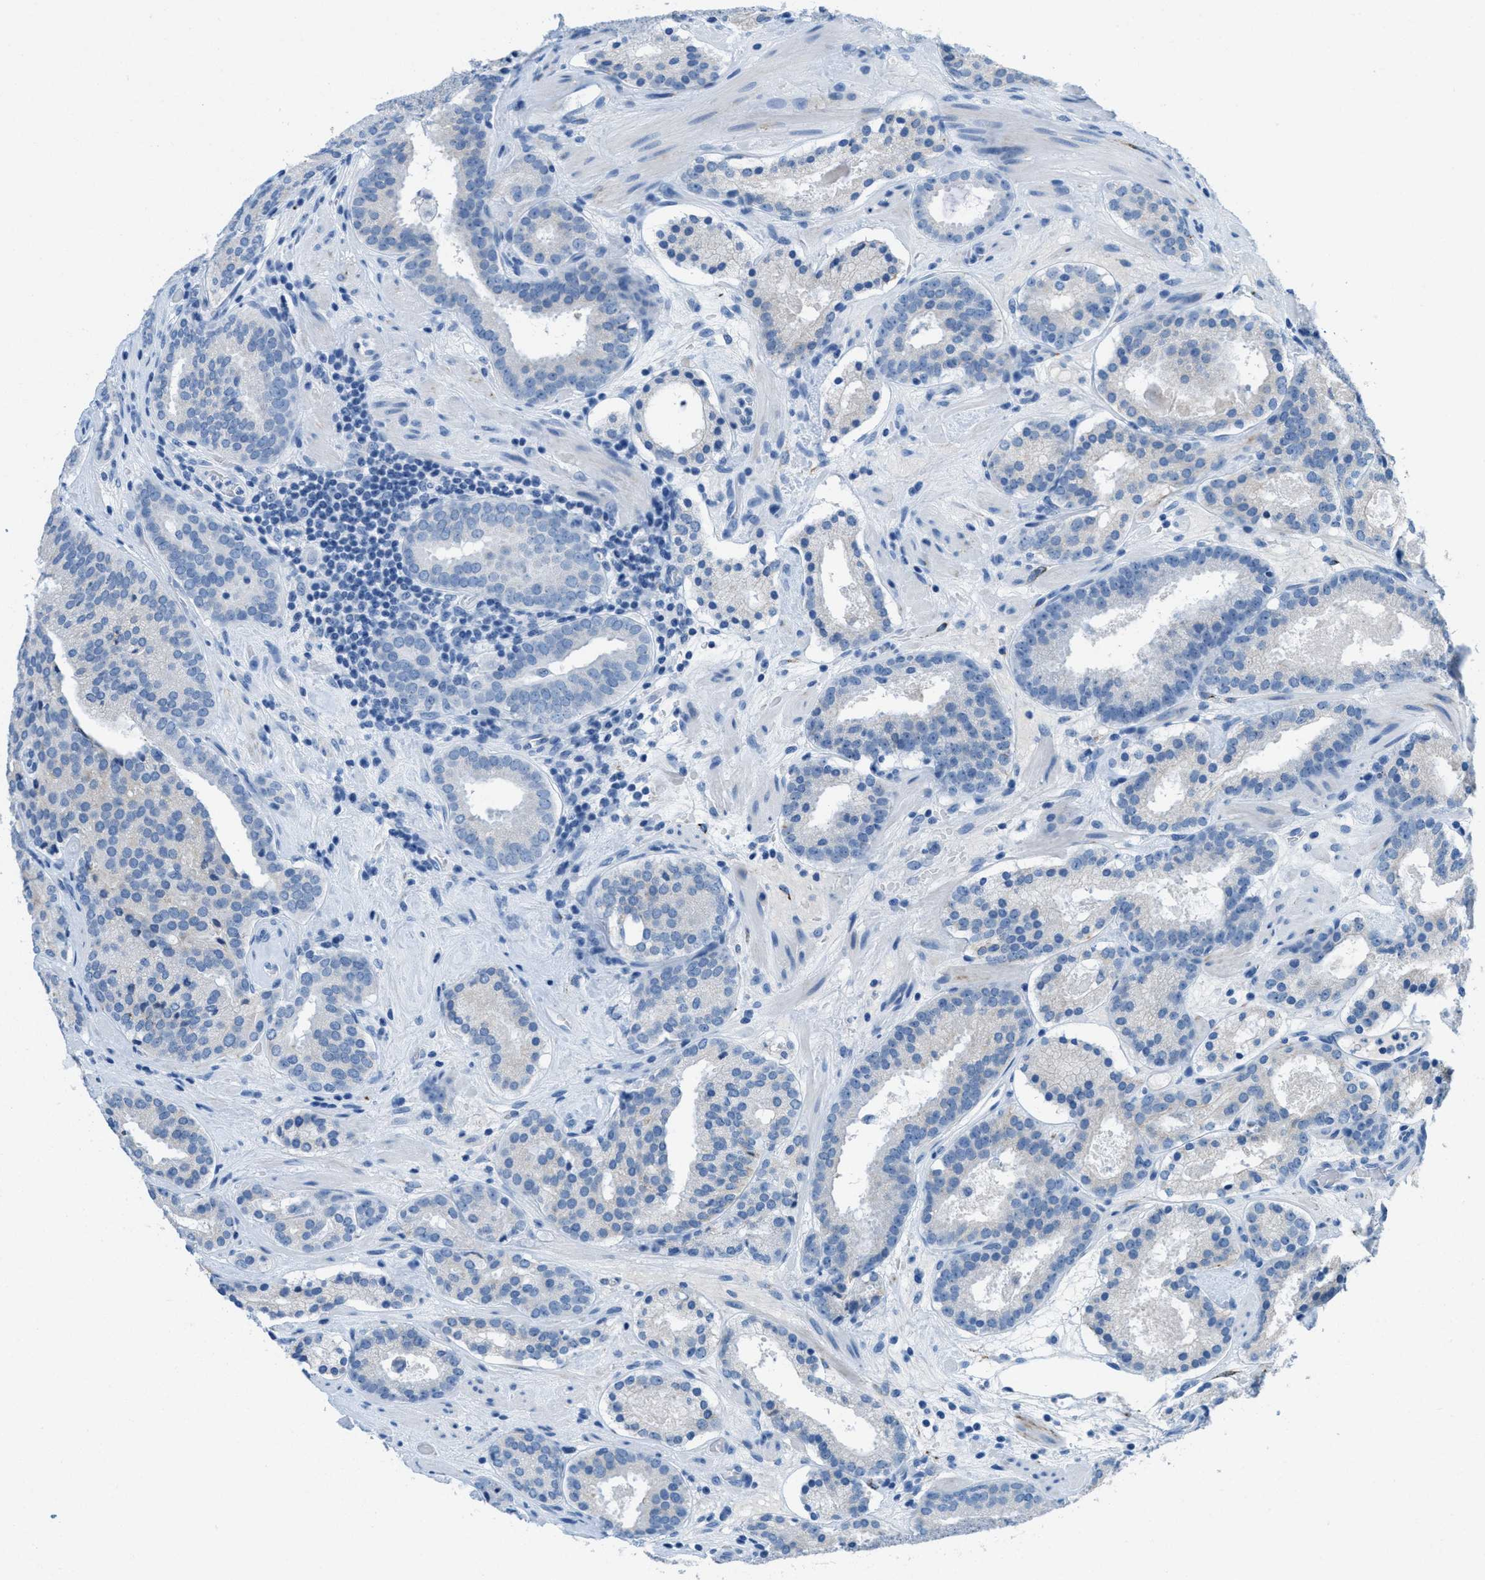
{"staining": {"intensity": "negative", "quantity": "none", "location": "none"}, "tissue": "prostate cancer", "cell_type": "Tumor cells", "image_type": "cancer", "snomed": [{"axis": "morphology", "description": "Adenocarcinoma, Low grade"}, {"axis": "topography", "description": "Prostate"}], "caption": "High magnification brightfield microscopy of prostate adenocarcinoma (low-grade) stained with DAB (3,3'-diaminobenzidine) (brown) and counterstained with hematoxylin (blue): tumor cells show no significant staining. (DAB immunohistochemistry (IHC) visualized using brightfield microscopy, high magnification).", "gene": "MGARP", "patient": {"sex": "male", "age": 69}}